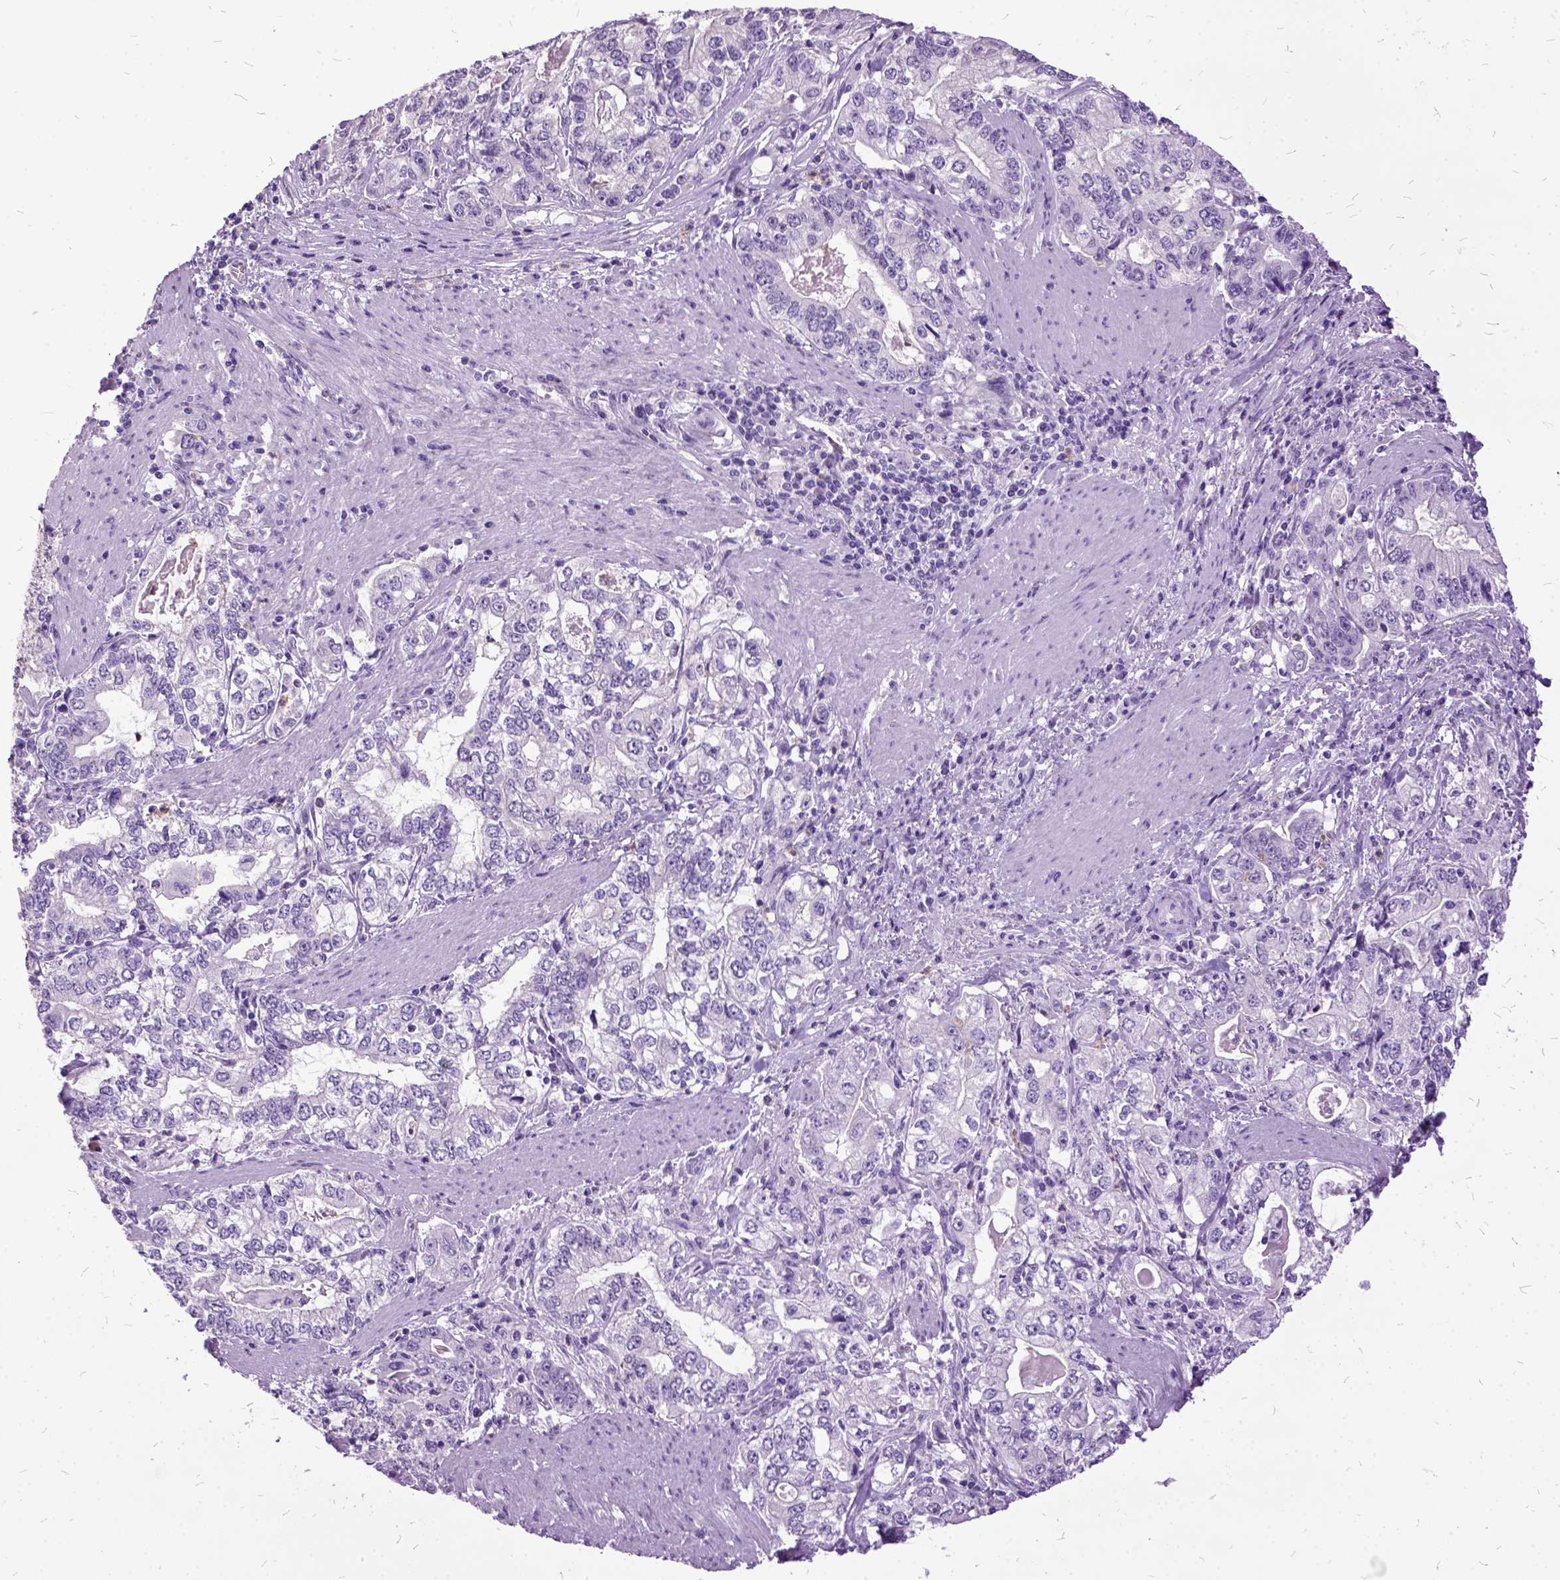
{"staining": {"intensity": "negative", "quantity": "none", "location": "none"}, "tissue": "stomach cancer", "cell_type": "Tumor cells", "image_type": "cancer", "snomed": [{"axis": "morphology", "description": "Adenocarcinoma, NOS"}, {"axis": "topography", "description": "Stomach, lower"}], "caption": "DAB immunohistochemical staining of human stomach cancer reveals no significant expression in tumor cells. (DAB (3,3'-diaminobenzidine) IHC visualized using brightfield microscopy, high magnification).", "gene": "MME", "patient": {"sex": "female", "age": 72}}